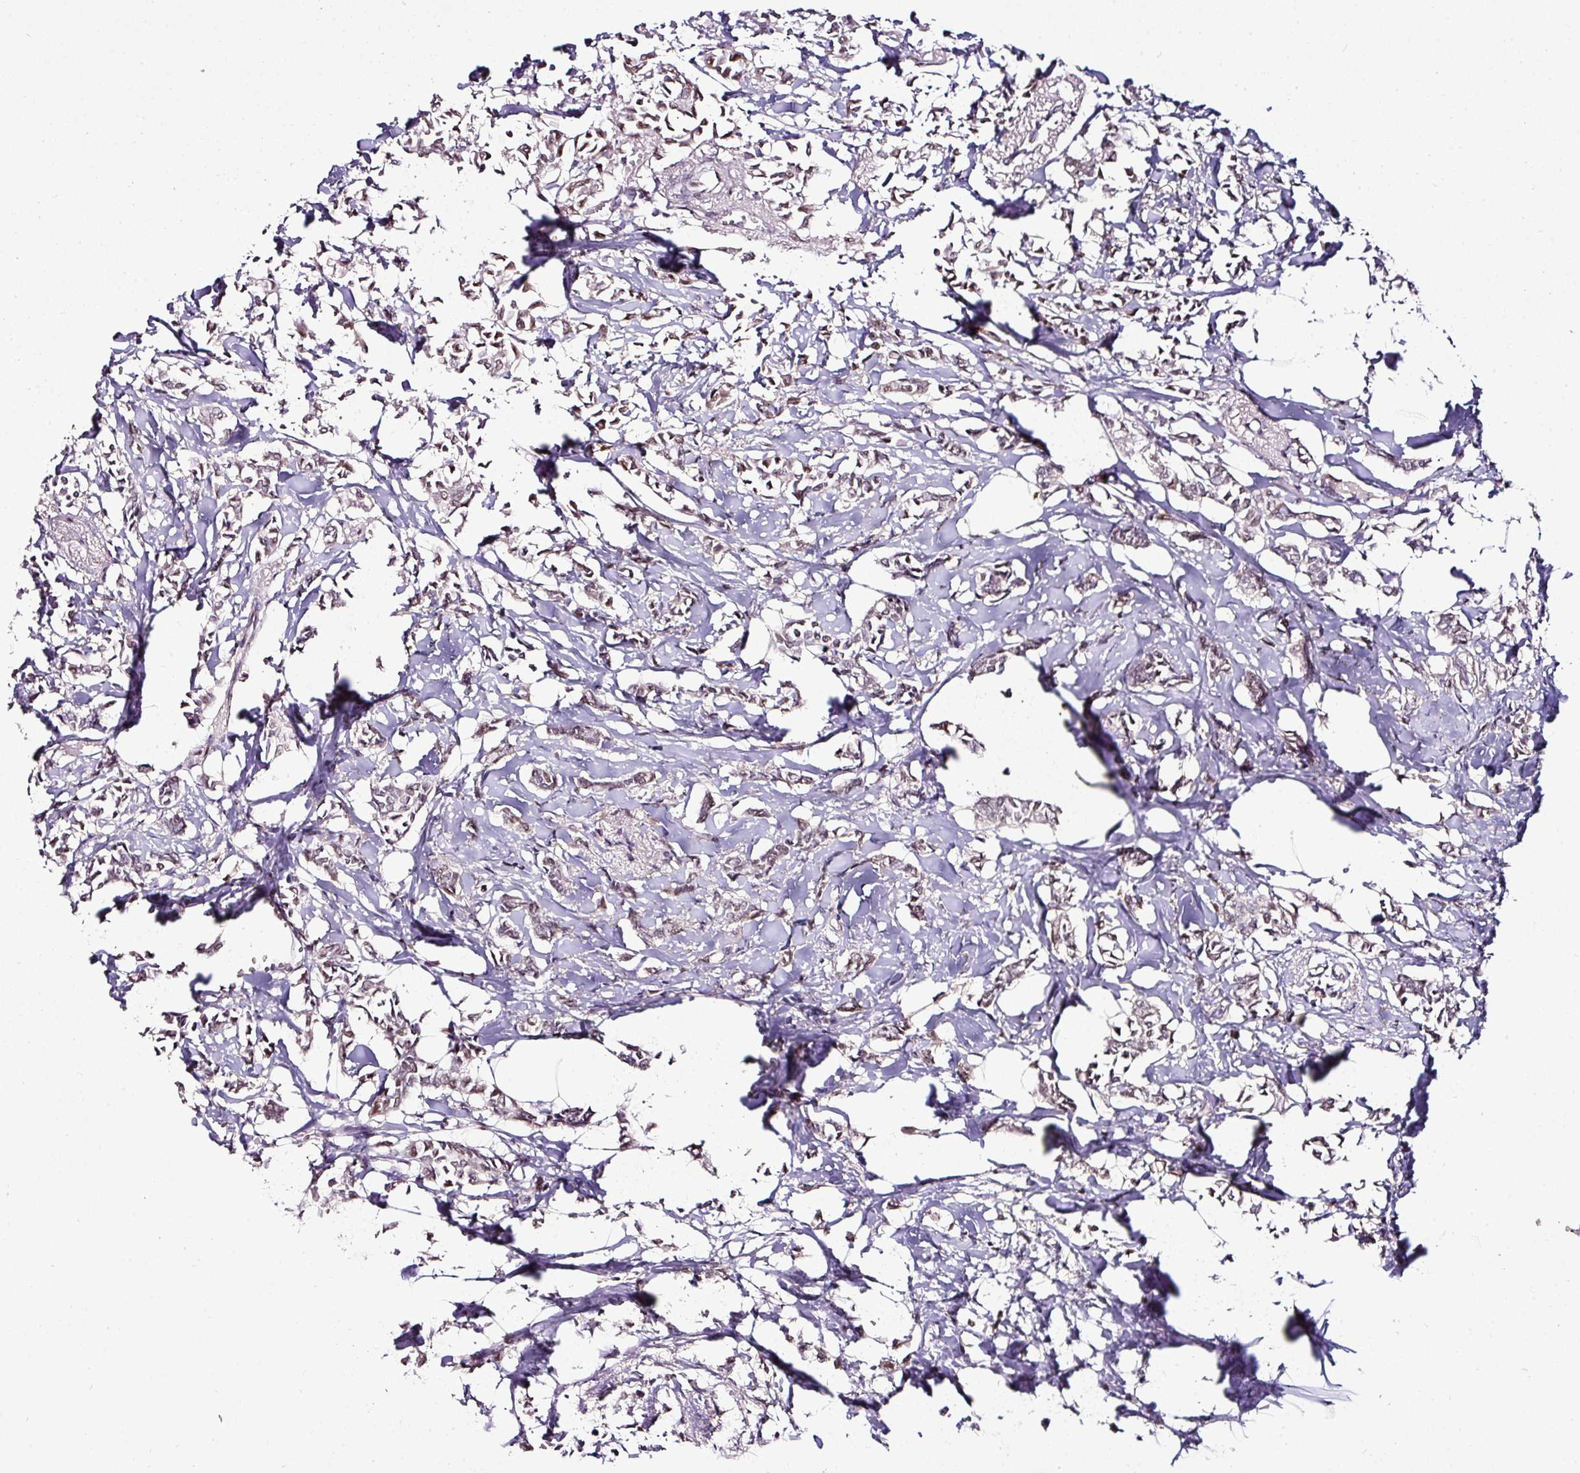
{"staining": {"intensity": "weak", "quantity": ">75%", "location": "nuclear"}, "tissue": "breast cancer", "cell_type": "Tumor cells", "image_type": "cancer", "snomed": [{"axis": "morphology", "description": "Duct carcinoma"}, {"axis": "topography", "description": "Breast"}], "caption": "High-power microscopy captured an immunohistochemistry image of breast cancer, revealing weak nuclear staining in approximately >75% of tumor cells.", "gene": "KLF16", "patient": {"sex": "female", "age": 41}}